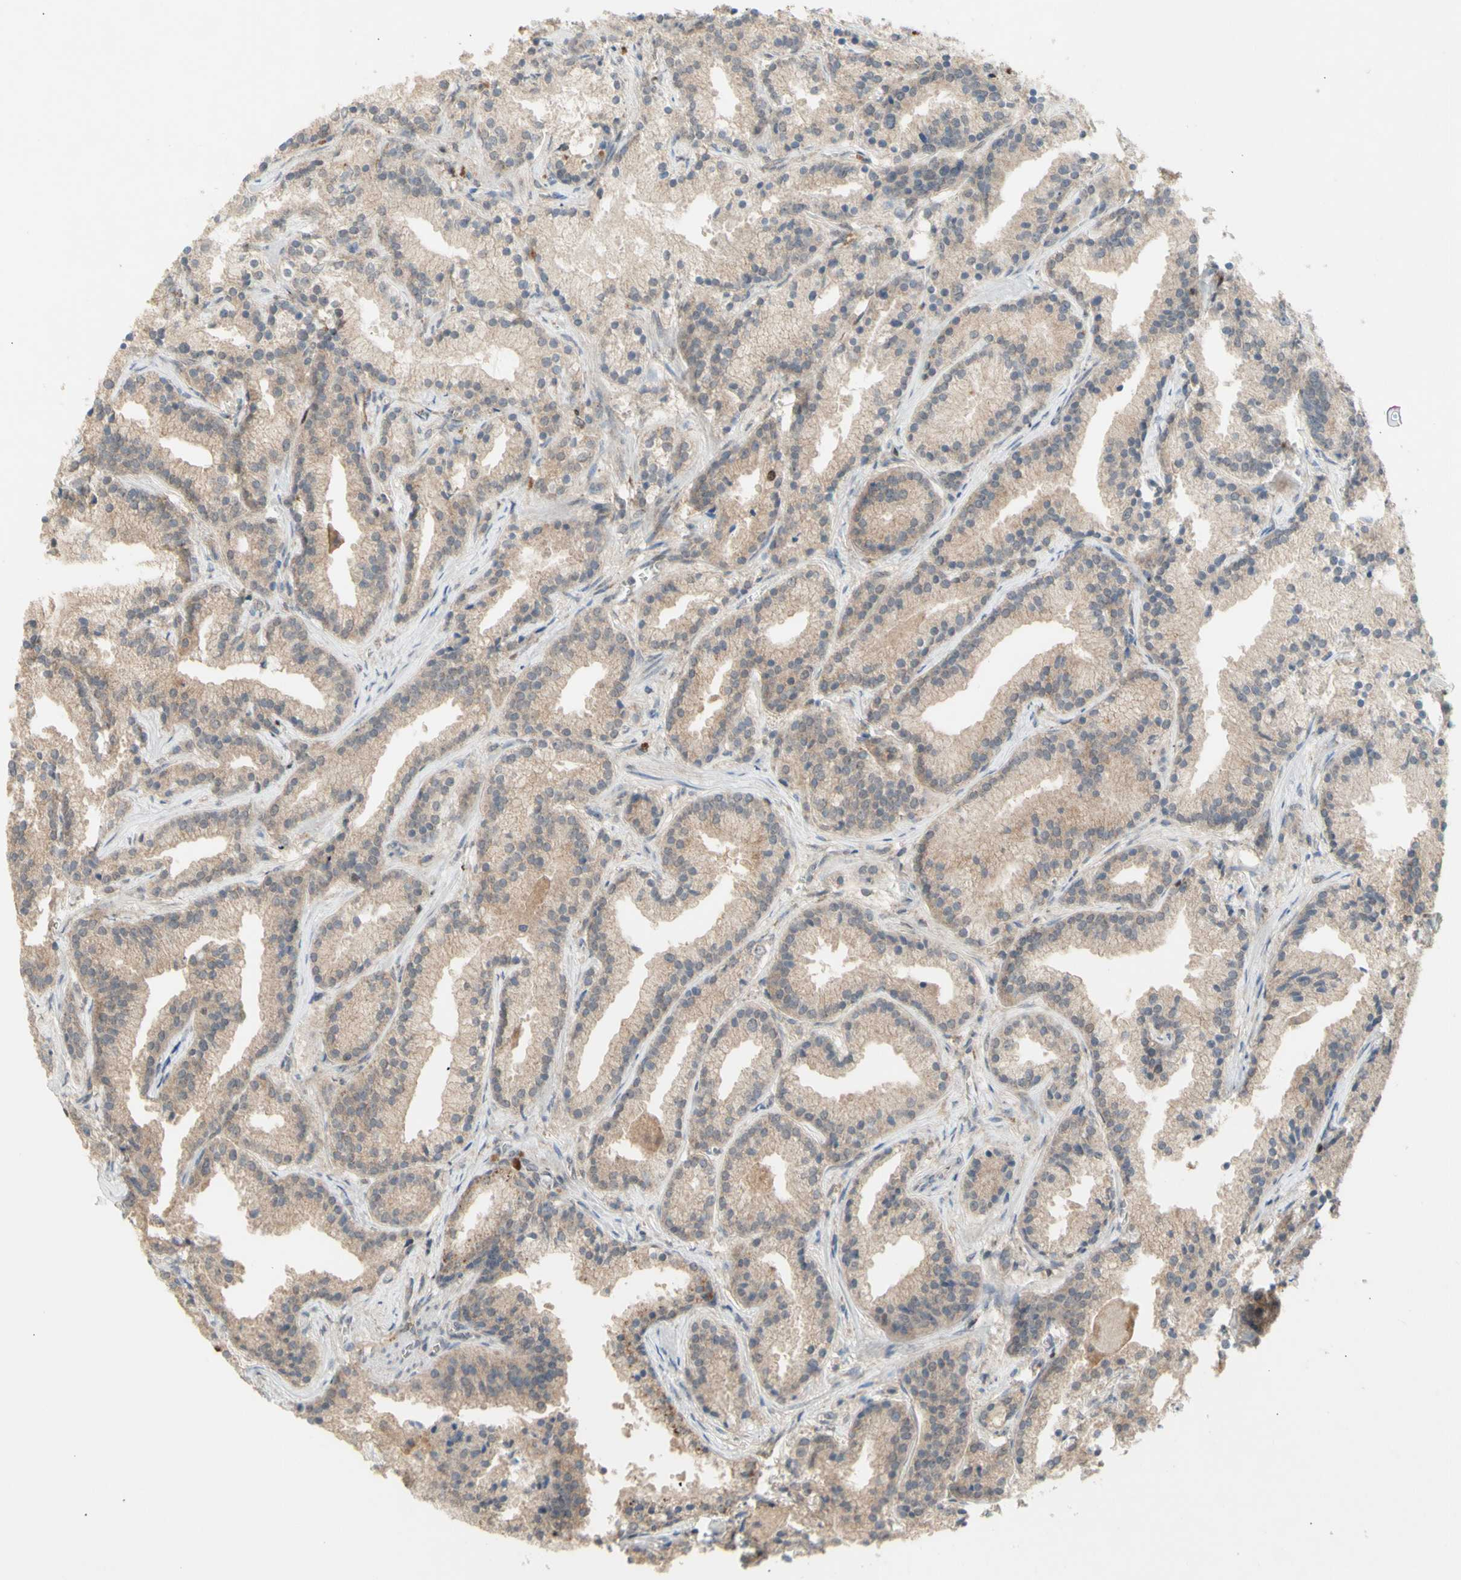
{"staining": {"intensity": "weak", "quantity": ">75%", "location": "cytoplasmic/membranous"}, "tissue": "prostate cancer", "cell_type": "Tumor cells", "image_type": "cancer", "snomed": [{"axis": "morphology", "description": "Adenocarcinoma, Low grade"}, {"axis": "topography", "description": "Prostate"}], "caption": "High-power microscopy captured an immunohistochemistry photomicrograph of adenocarcinoma (low-grade) (prostate), revealing weak cytoplasmic/membranous staining in approximately >75% of tumor cells. (DAB (3,3'-diaminobenzidine) IHC with brightfield microscopy, high magnification).", "gene": "NLRP1", "patient": {"sex": "male", "age": 59}}